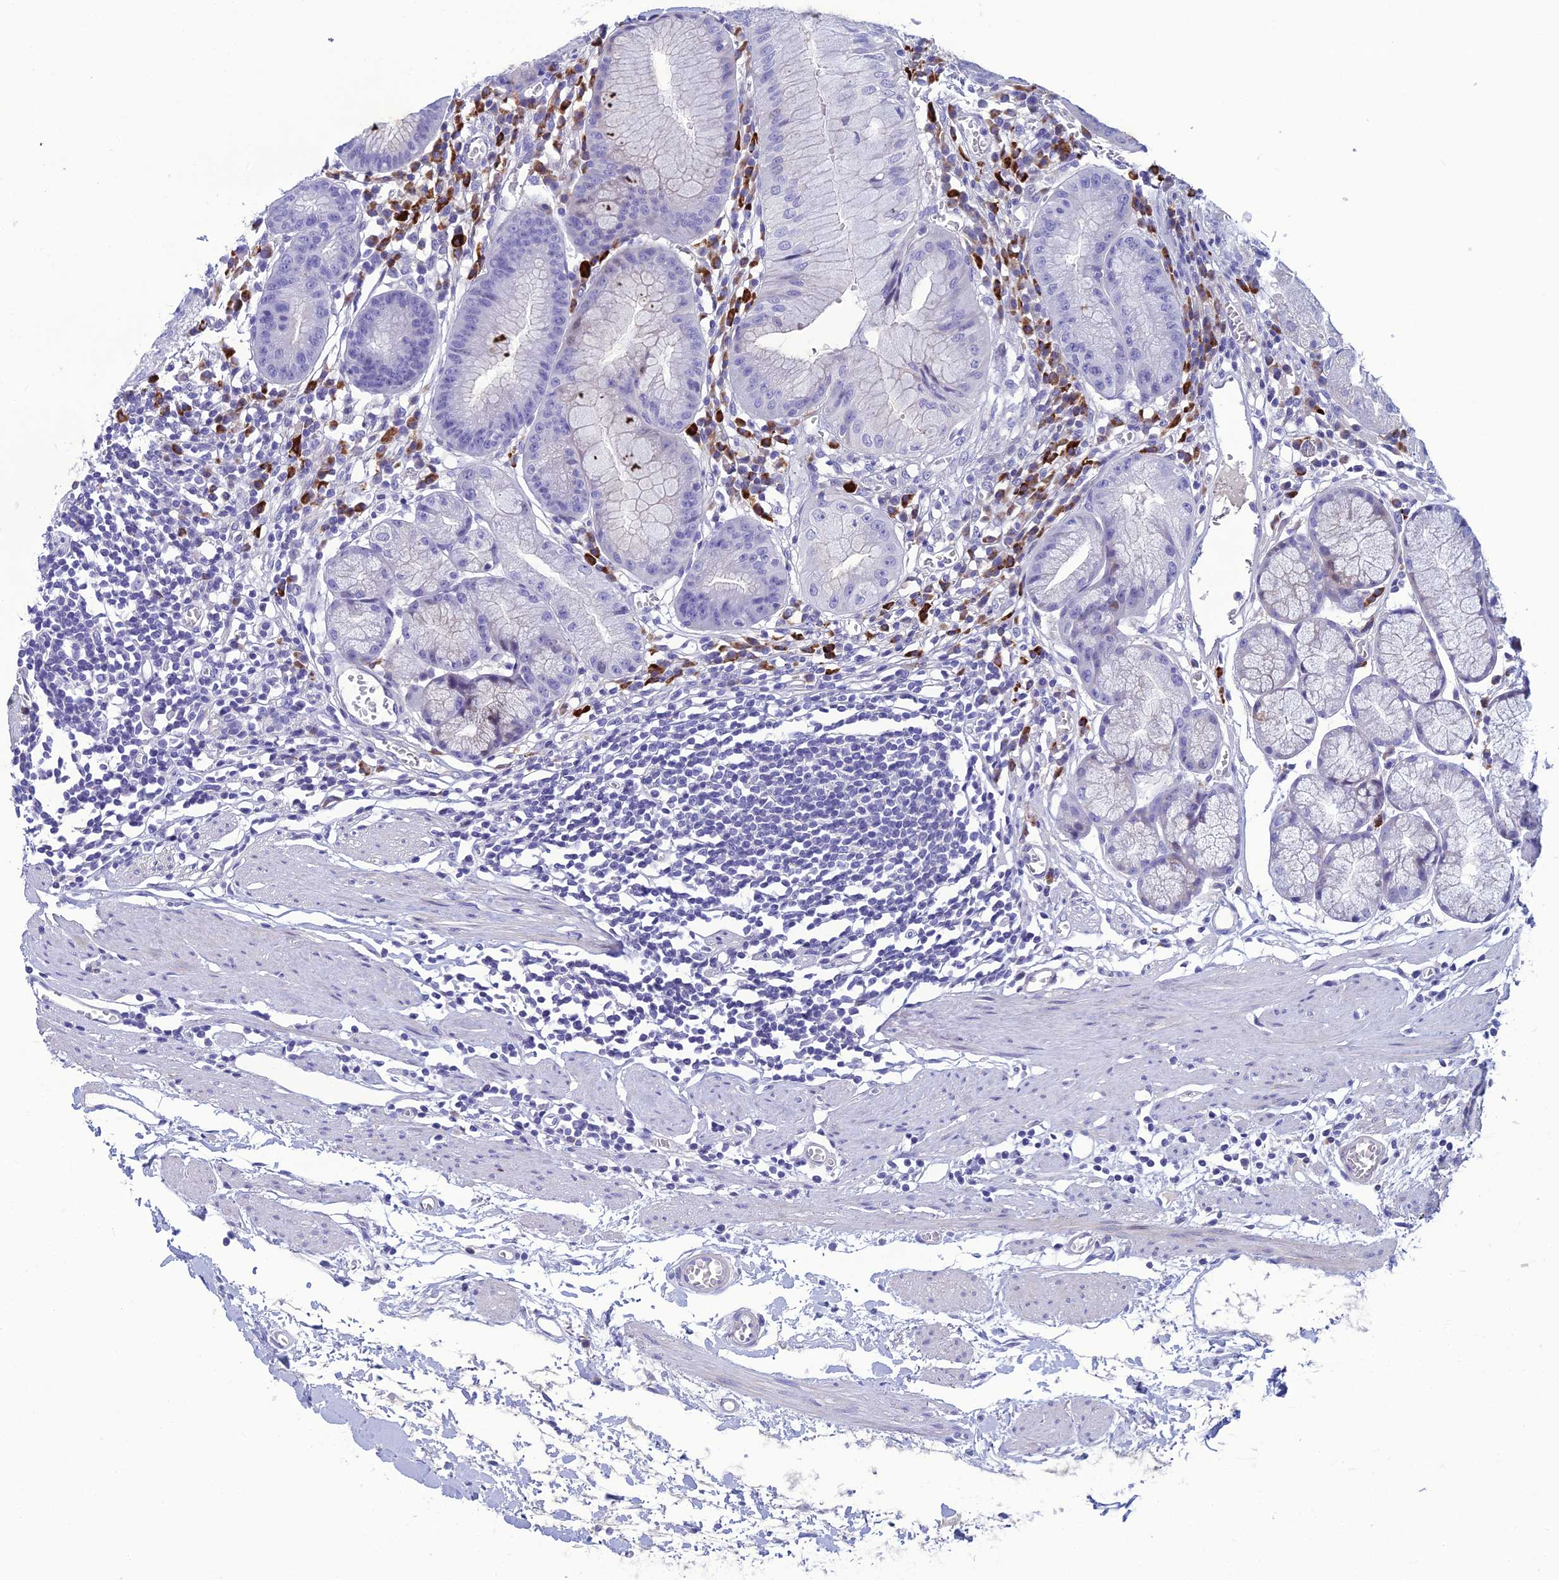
{"staining": {"intensity": "negative", "quantity": "none", "location": "none"}, "tissue": "stomach", "cell_type": "Glandular cells", "image_type": "normal", "snomed": [{"axis": "morphology", "description": "Normal tissue, NOS"}, {"axis": "topography", "description": "Stomach"}], "caption": "This is an immunohistochemistry (IHC) histopathology image of unremarkable human stomach. There is no expression in glandular cells.", "gene": "CRB2", "patient": {"sex": "male", "age": 55}}